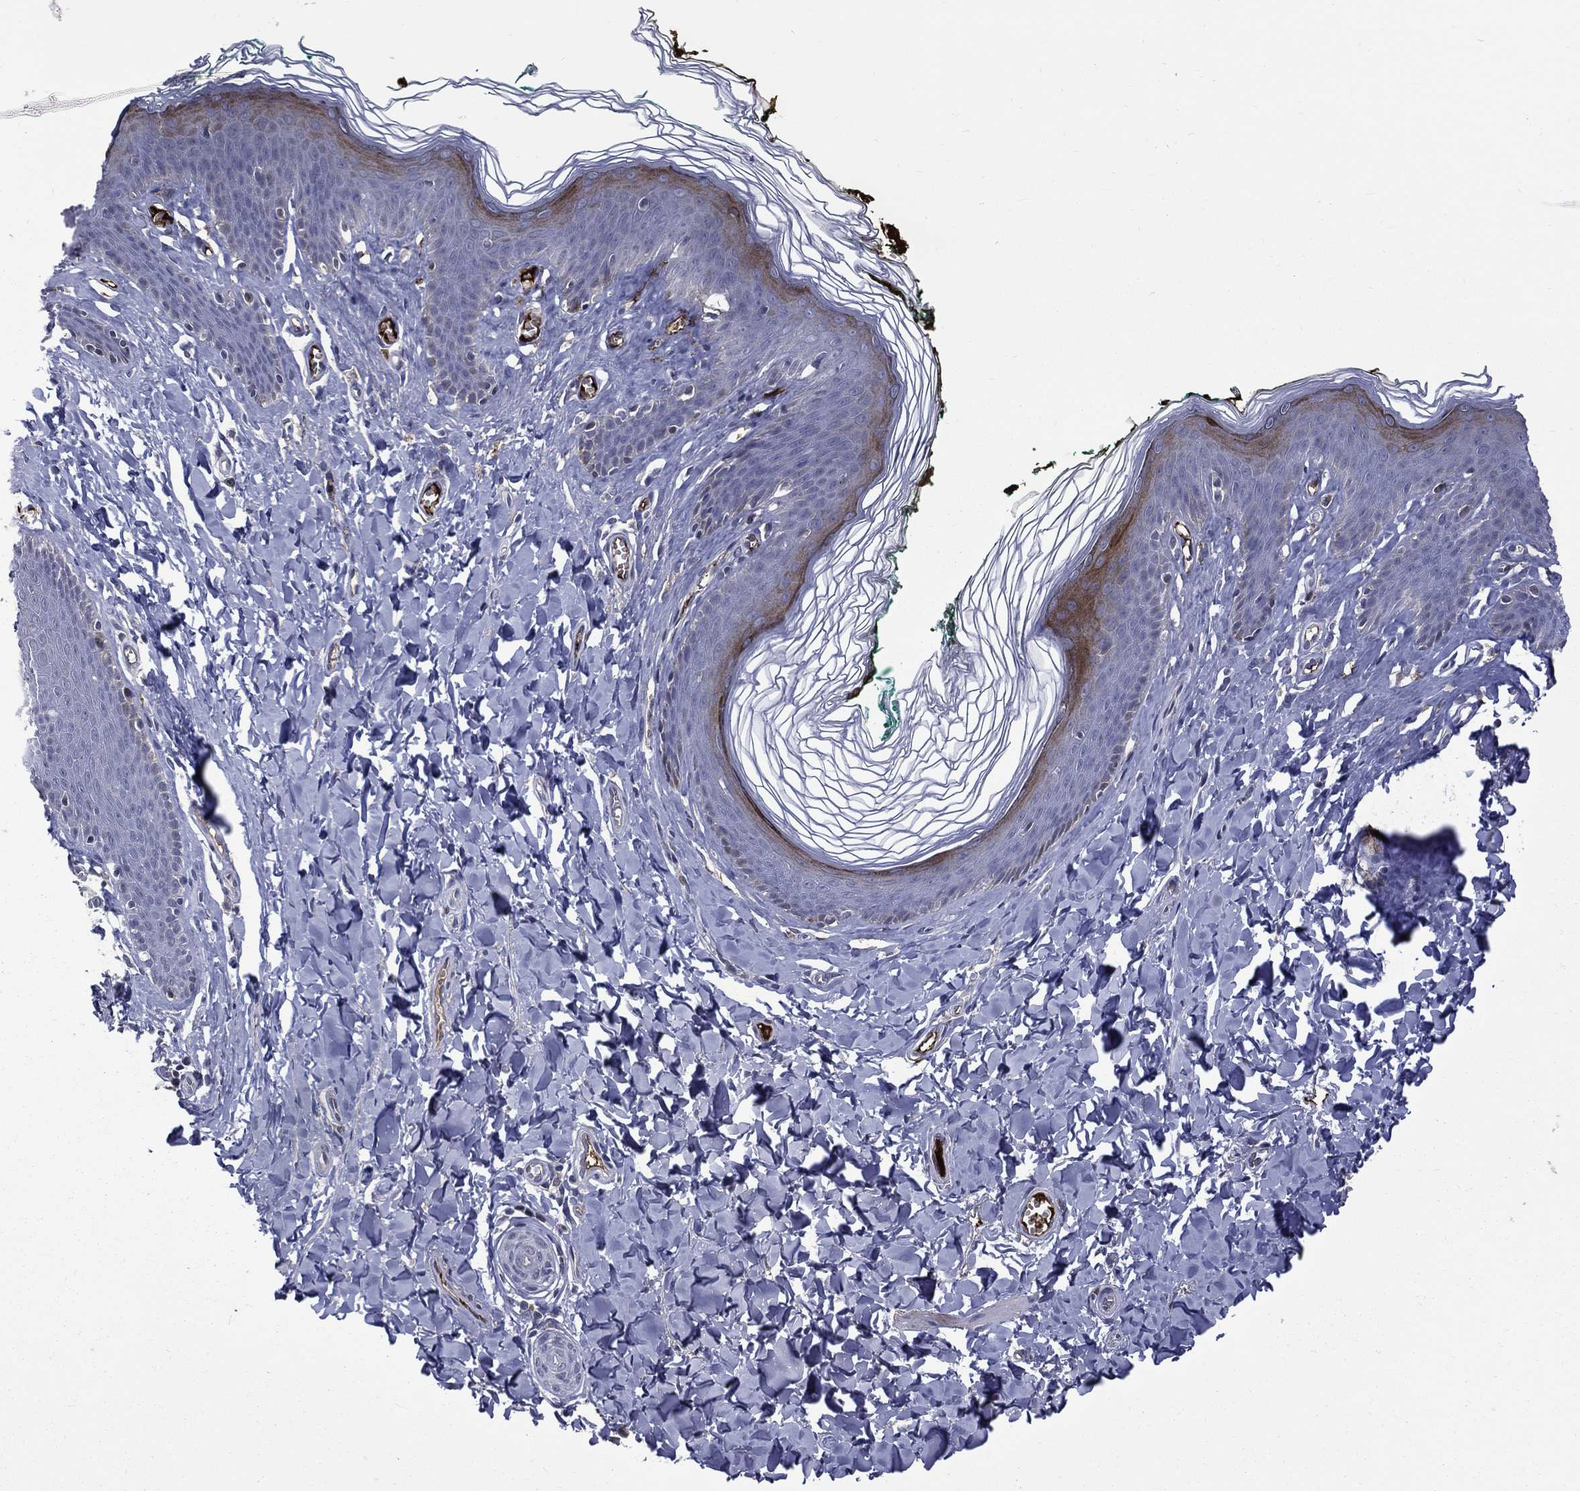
{"staining": {"intensity": "moderate", "quantity": "<25%", "location": "cytoplasmic/membranous"}, "tissue": "skin", "cell_type": "Epidermal cells", "image_type": "normal", "snomed": [{"axis": "morphology", "description": "Normal tissue, NOS"}, {"axis": "topography", "description": "Vulva"}], "caption": "IHC micrograph of normal skin: skin stained using IHC demonstrates low levels of moderate protein expression localized specifically in the cytoplasmic/membranous of epidermal cells, appearing as a cytoplasmic/membranous brown color.", "gene": "FGG", "patient": {"sex": "female", "age": 66}}